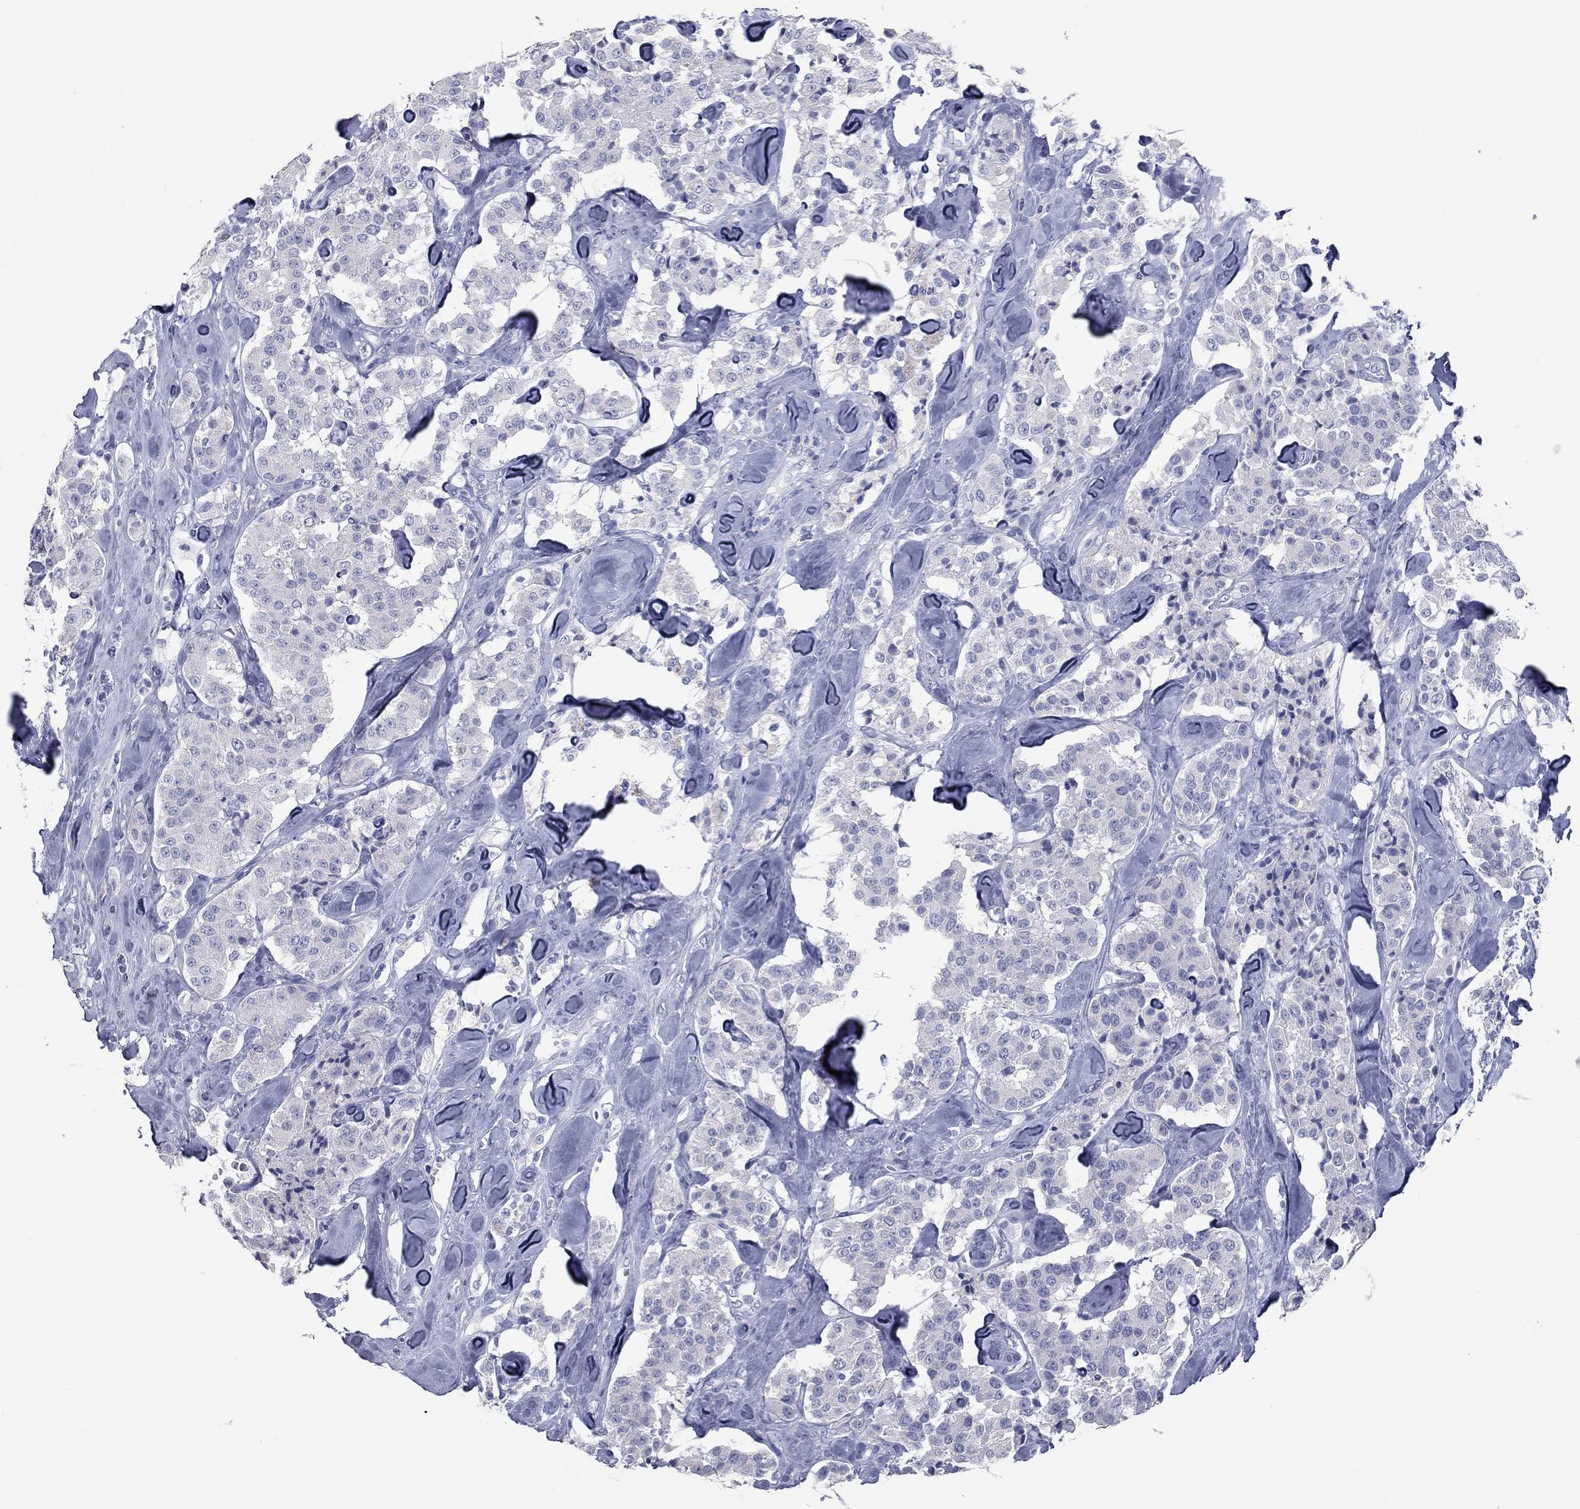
{"staining": {"intensity": "negative", "quantity": "none", "location": "none"}, "tissue": "carcinoid", "cell_type": "Tumor cells", "image_type": "cancer", "snomed": [{"axis": "morphology", "description": "Carcinoid, malignant, NOS"}, {"axis": "topography", "description": "Pancreas"}], "caption": "A micrograph of carcinoid (malignant) stained for a protein exhibits no brown staining in tumor cells.", "gene": "KIRREL2", "patient": {"sex": "male", "age": 41}}